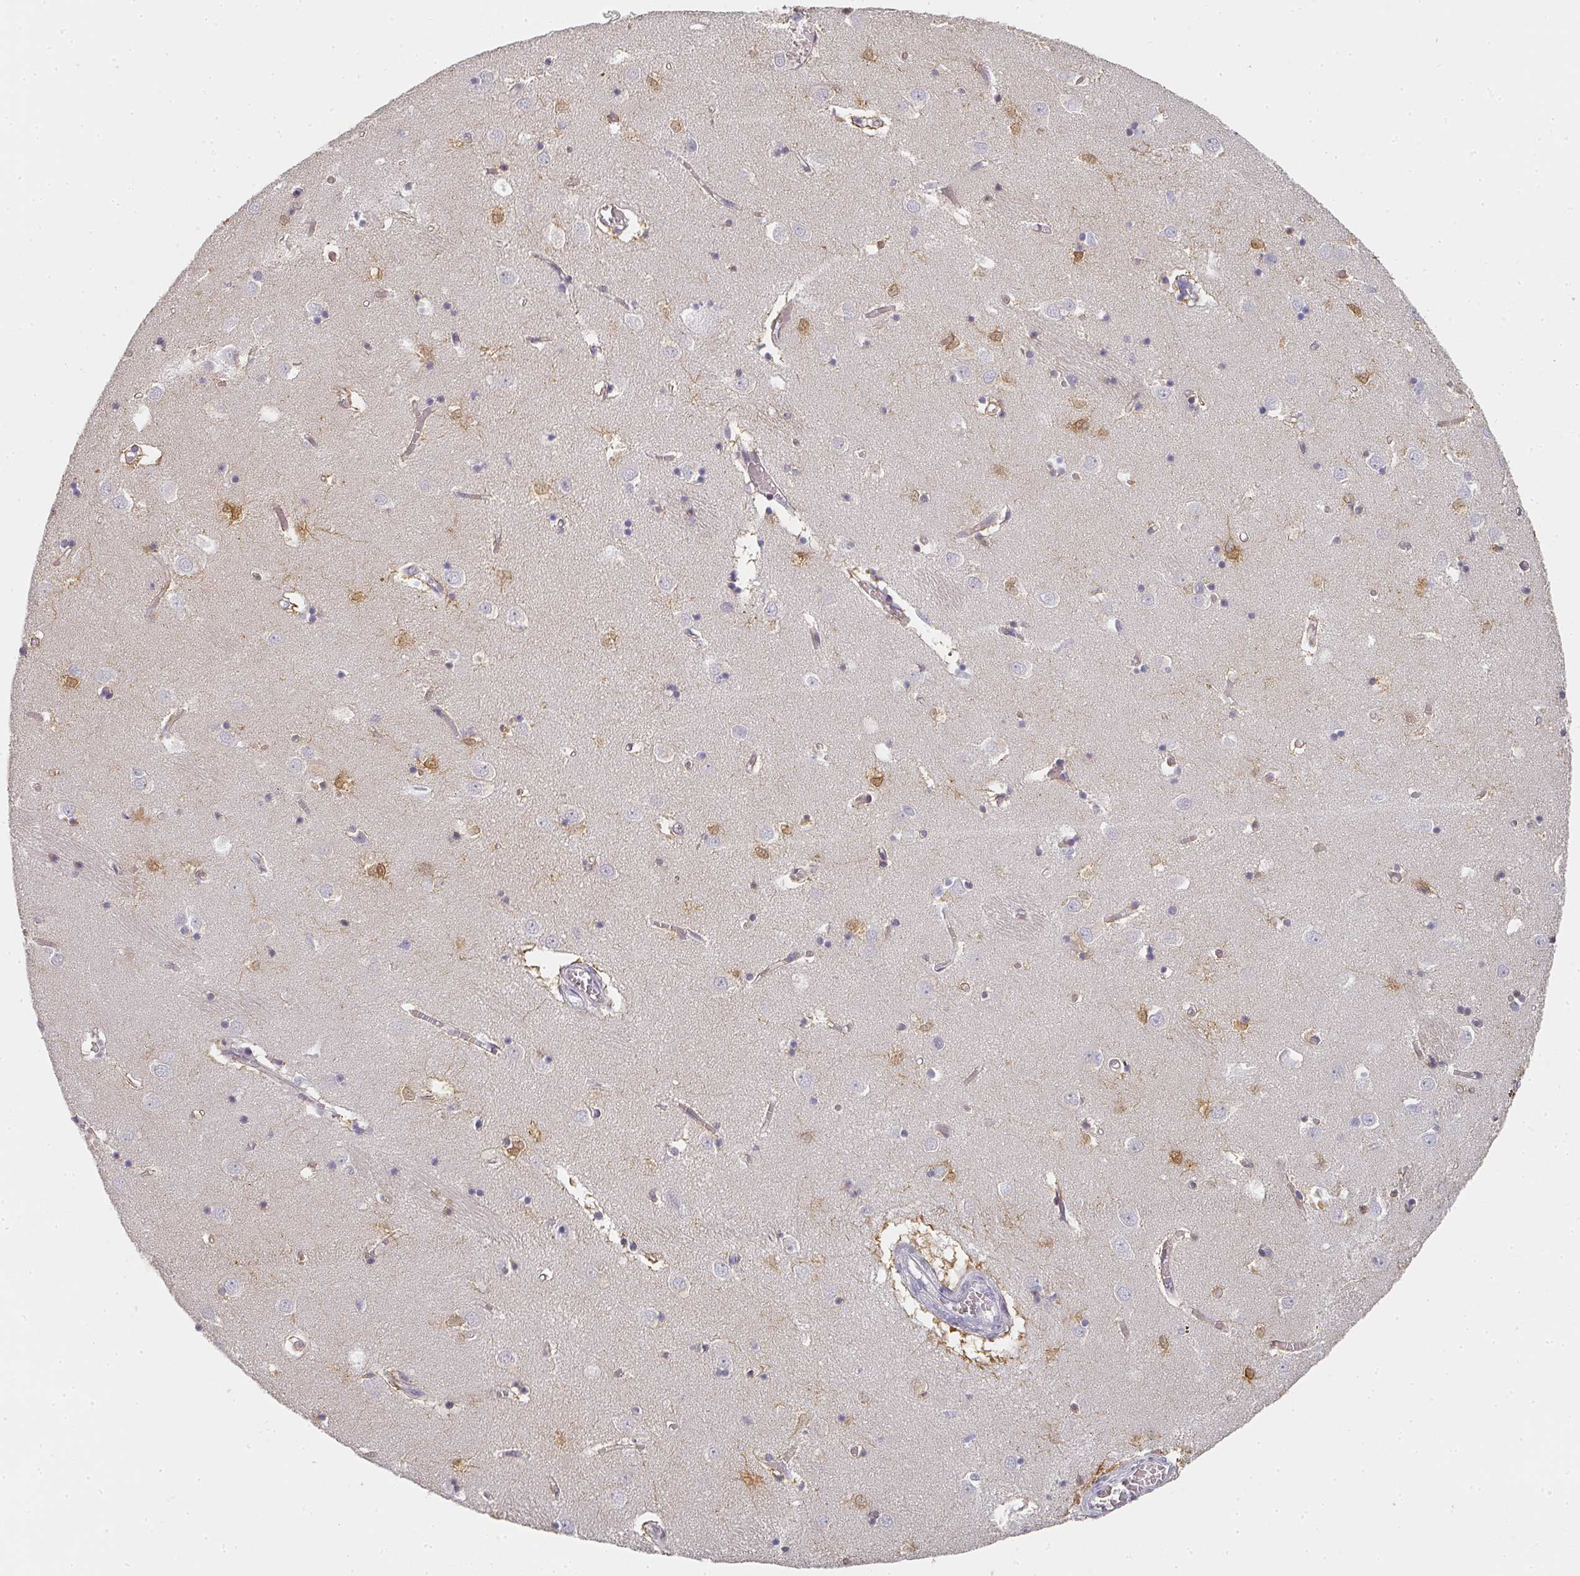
{"staining": {"intensity": "strong", "quantity": "<25%", "location": "cytoplasmic/membranous,nuclear"}, "tissue": "caudate", "cell_type": "Glial cells", "image_type": "normal", "snomed": [{"axis": "morphology", "description": "Normal tissue, NOS"}, {"axis": "topography", "description": "Lateral ventricle wall"}], "caption": "Strong cytoplasmic/membranous,nuclear protein staining is identified in about <25% of glial cells in caudate.", "gene": "SHISA2", "patient": {"sex": "male", "age": 70}}